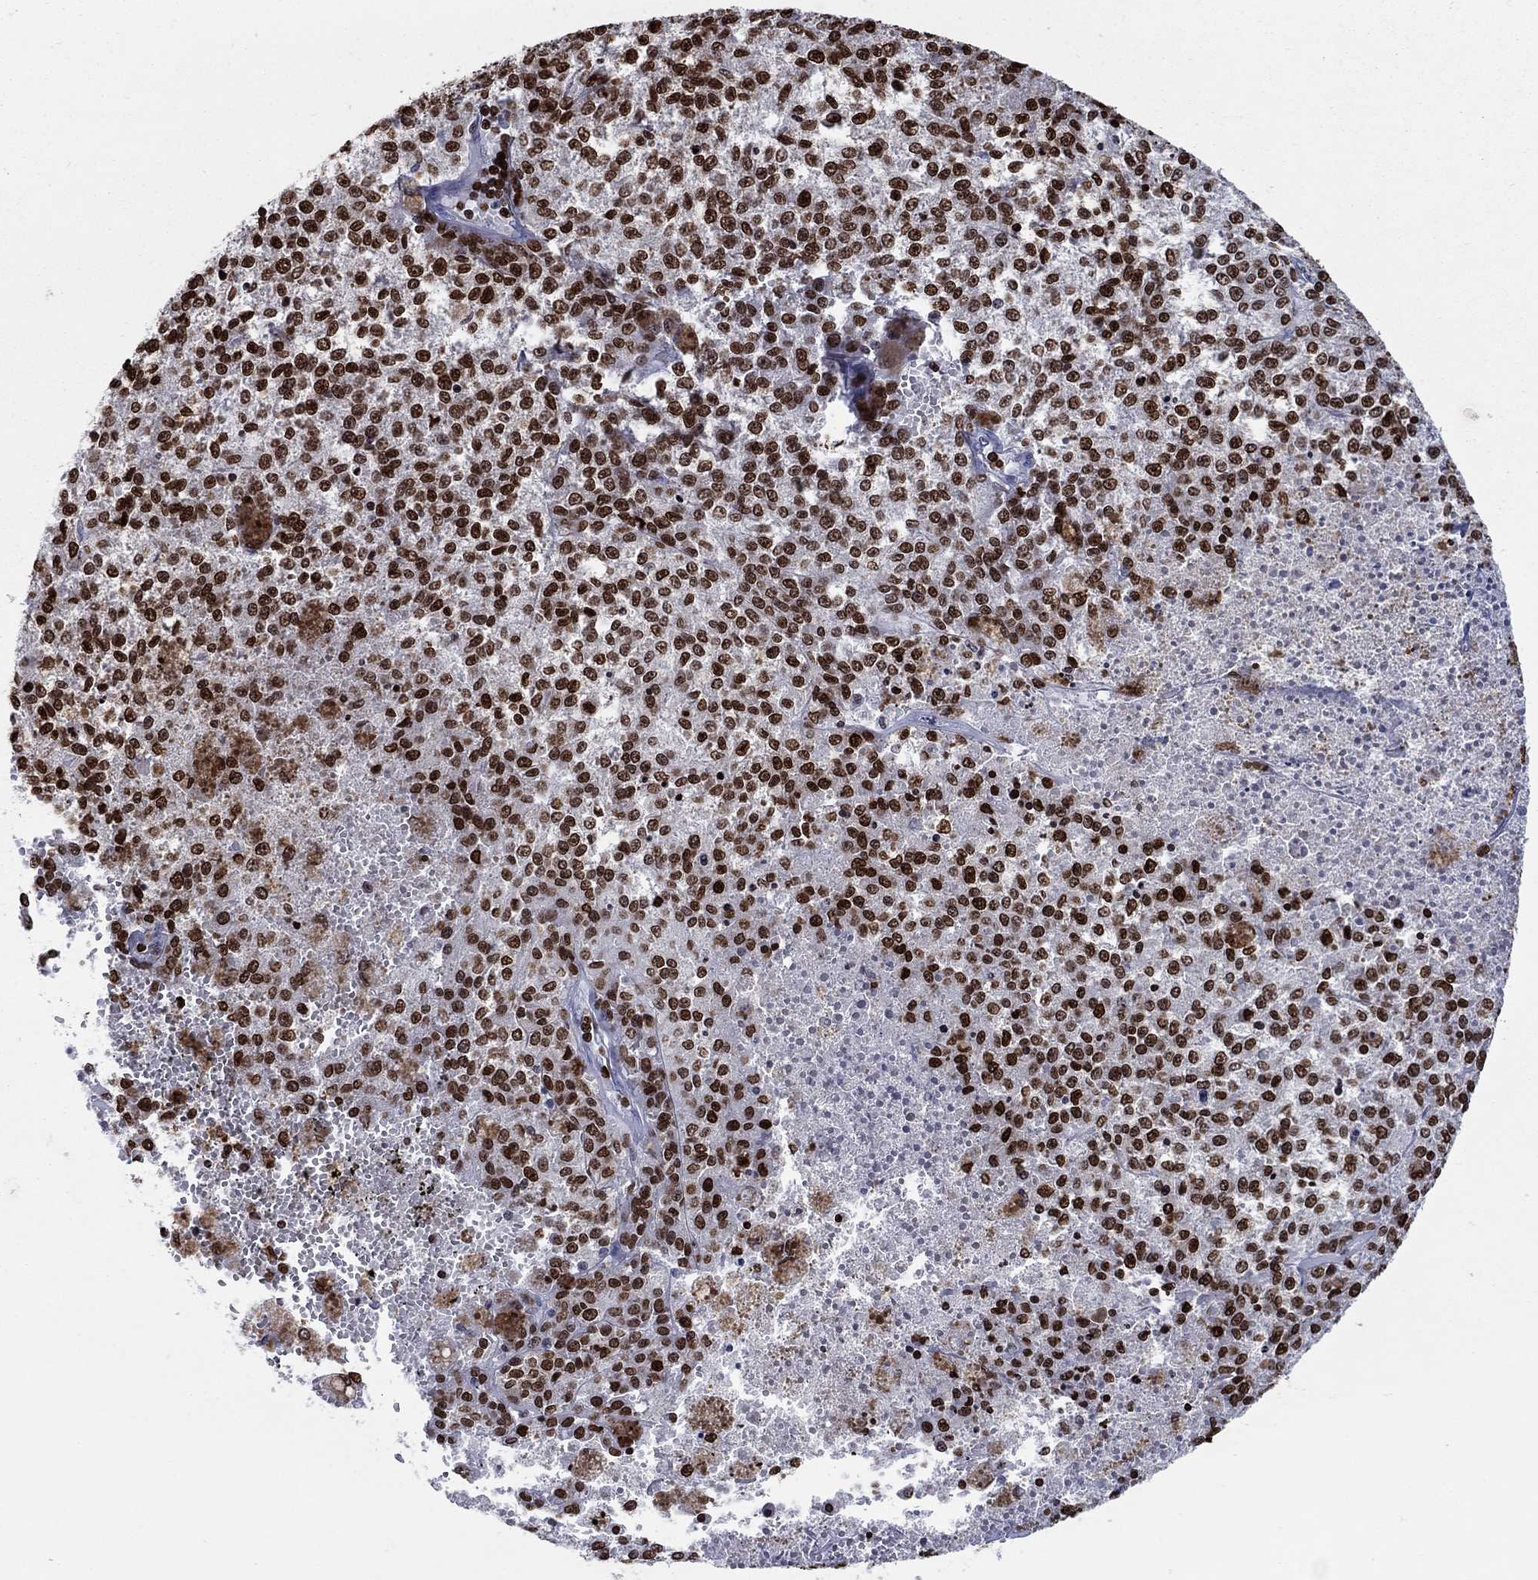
{"staining": {"intensity": "strong", "quantity": ">75%", "location": "nuclear"}, "tissue": "melanoma", "cell_type": "Tumor cells", "image_type": "cancer", "snomed": [{"axis": "morphology", "description": "Malignant melanoma, Metastatic site"}, {"axis": "topography", "description": "Lymph node"}], "caption": "About >75% of tumor cells in malignant melanoma (metastatic site) display strong nuclear protein positivity as visualized by brown immunohistochemical staining.", "gene": "HMGA1", "patient": {"sex": "female", "age": 64}}